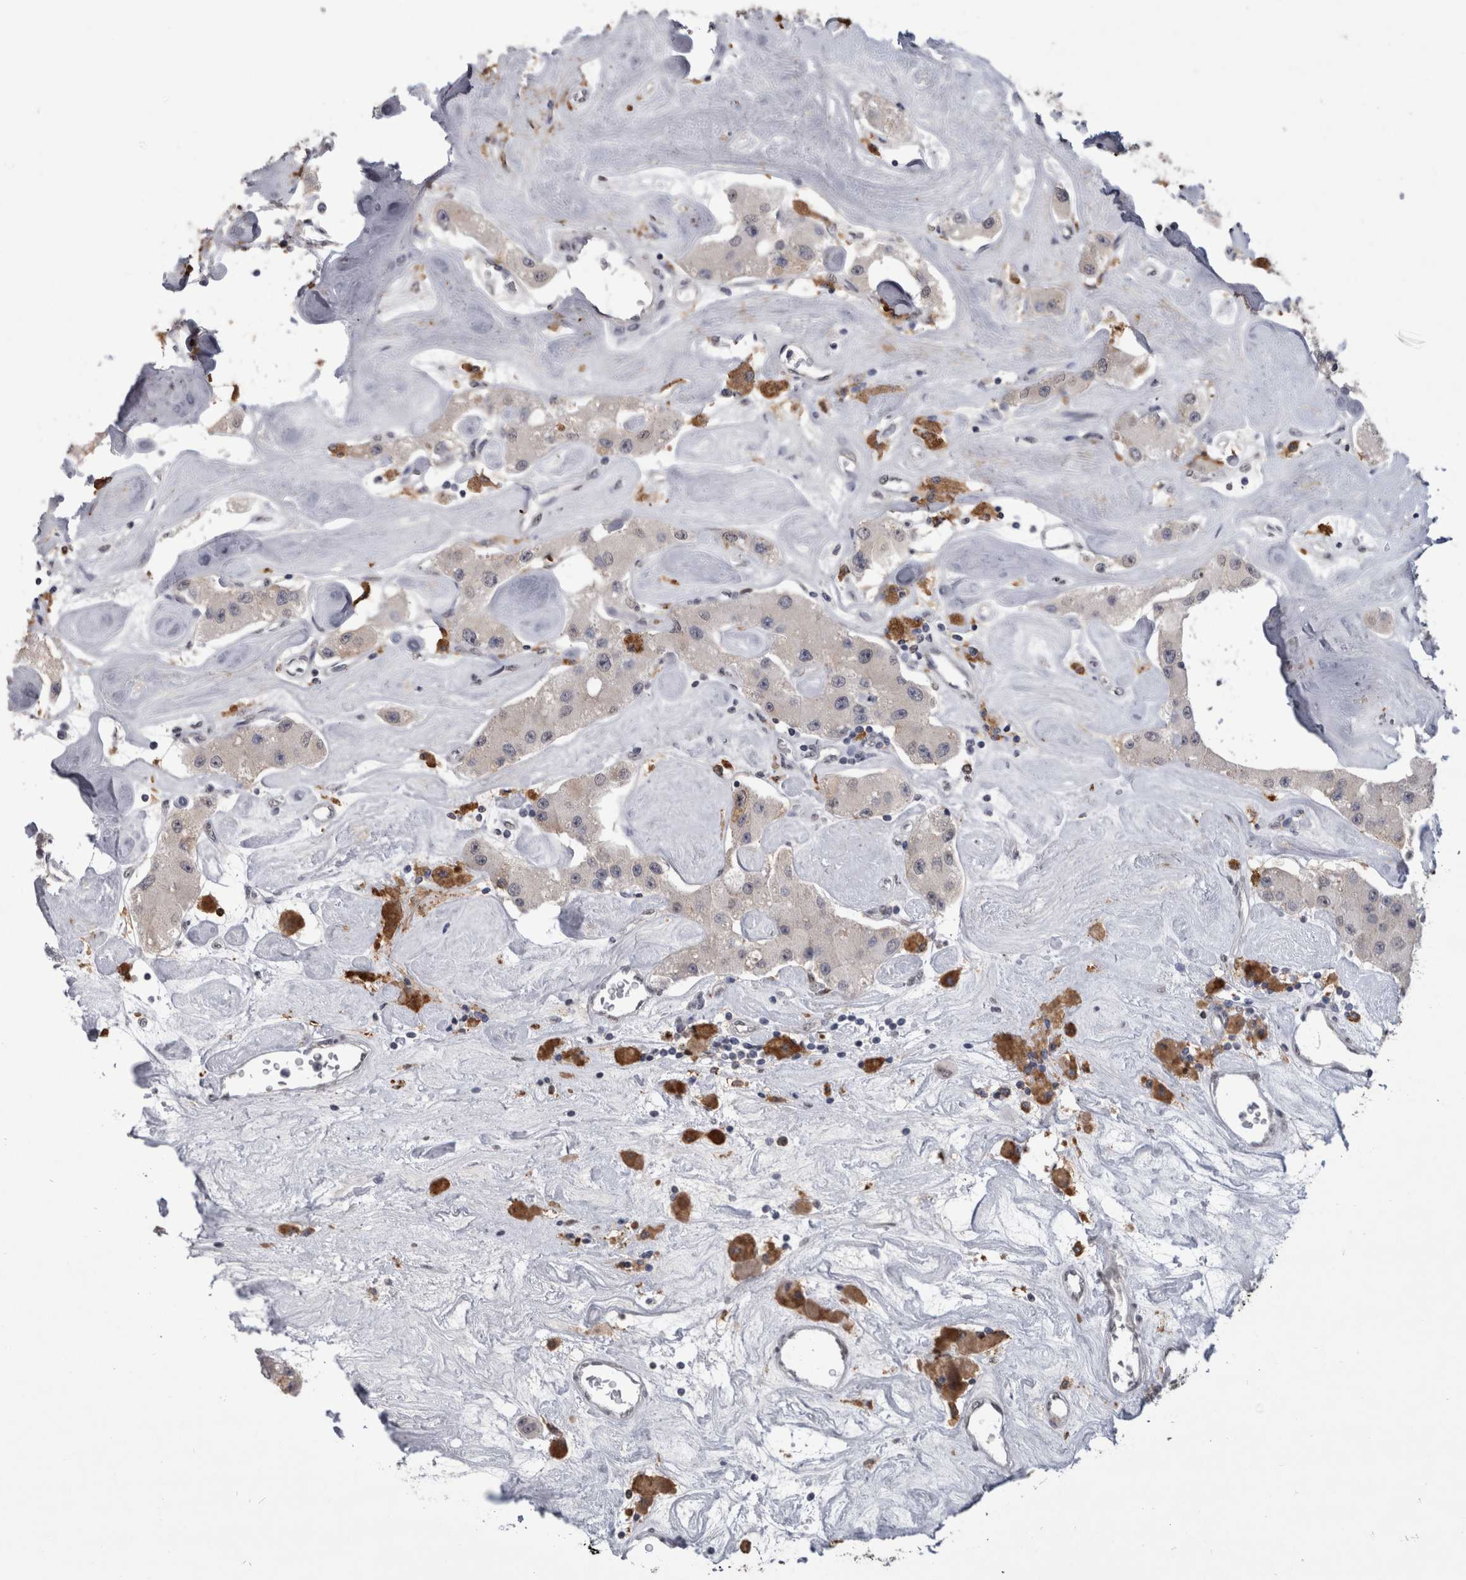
{"staining": {"intensity": "moderate", "quantity": "<25%", "location": "cytoplasmic/membranous"}, "tissue": "carcinoid", "cell_type": "Tumor cells", "image_type": "cancer", "snomed": [{"axis": "morphology", "description": "Carcinoid, malignant, NOS"}, {"axis": "topography", "description": "Pancreas"}], "caption": "Immunohistochemistry (IHC) (DAB (3,3'-diaminobenzidine)) staining of carcinoid displays moderate cytoplasmic/membranous protein expression in about <25% of tumor cells.", "gene": "PAX5", "patient": {"sex": "male", "age": 41}}